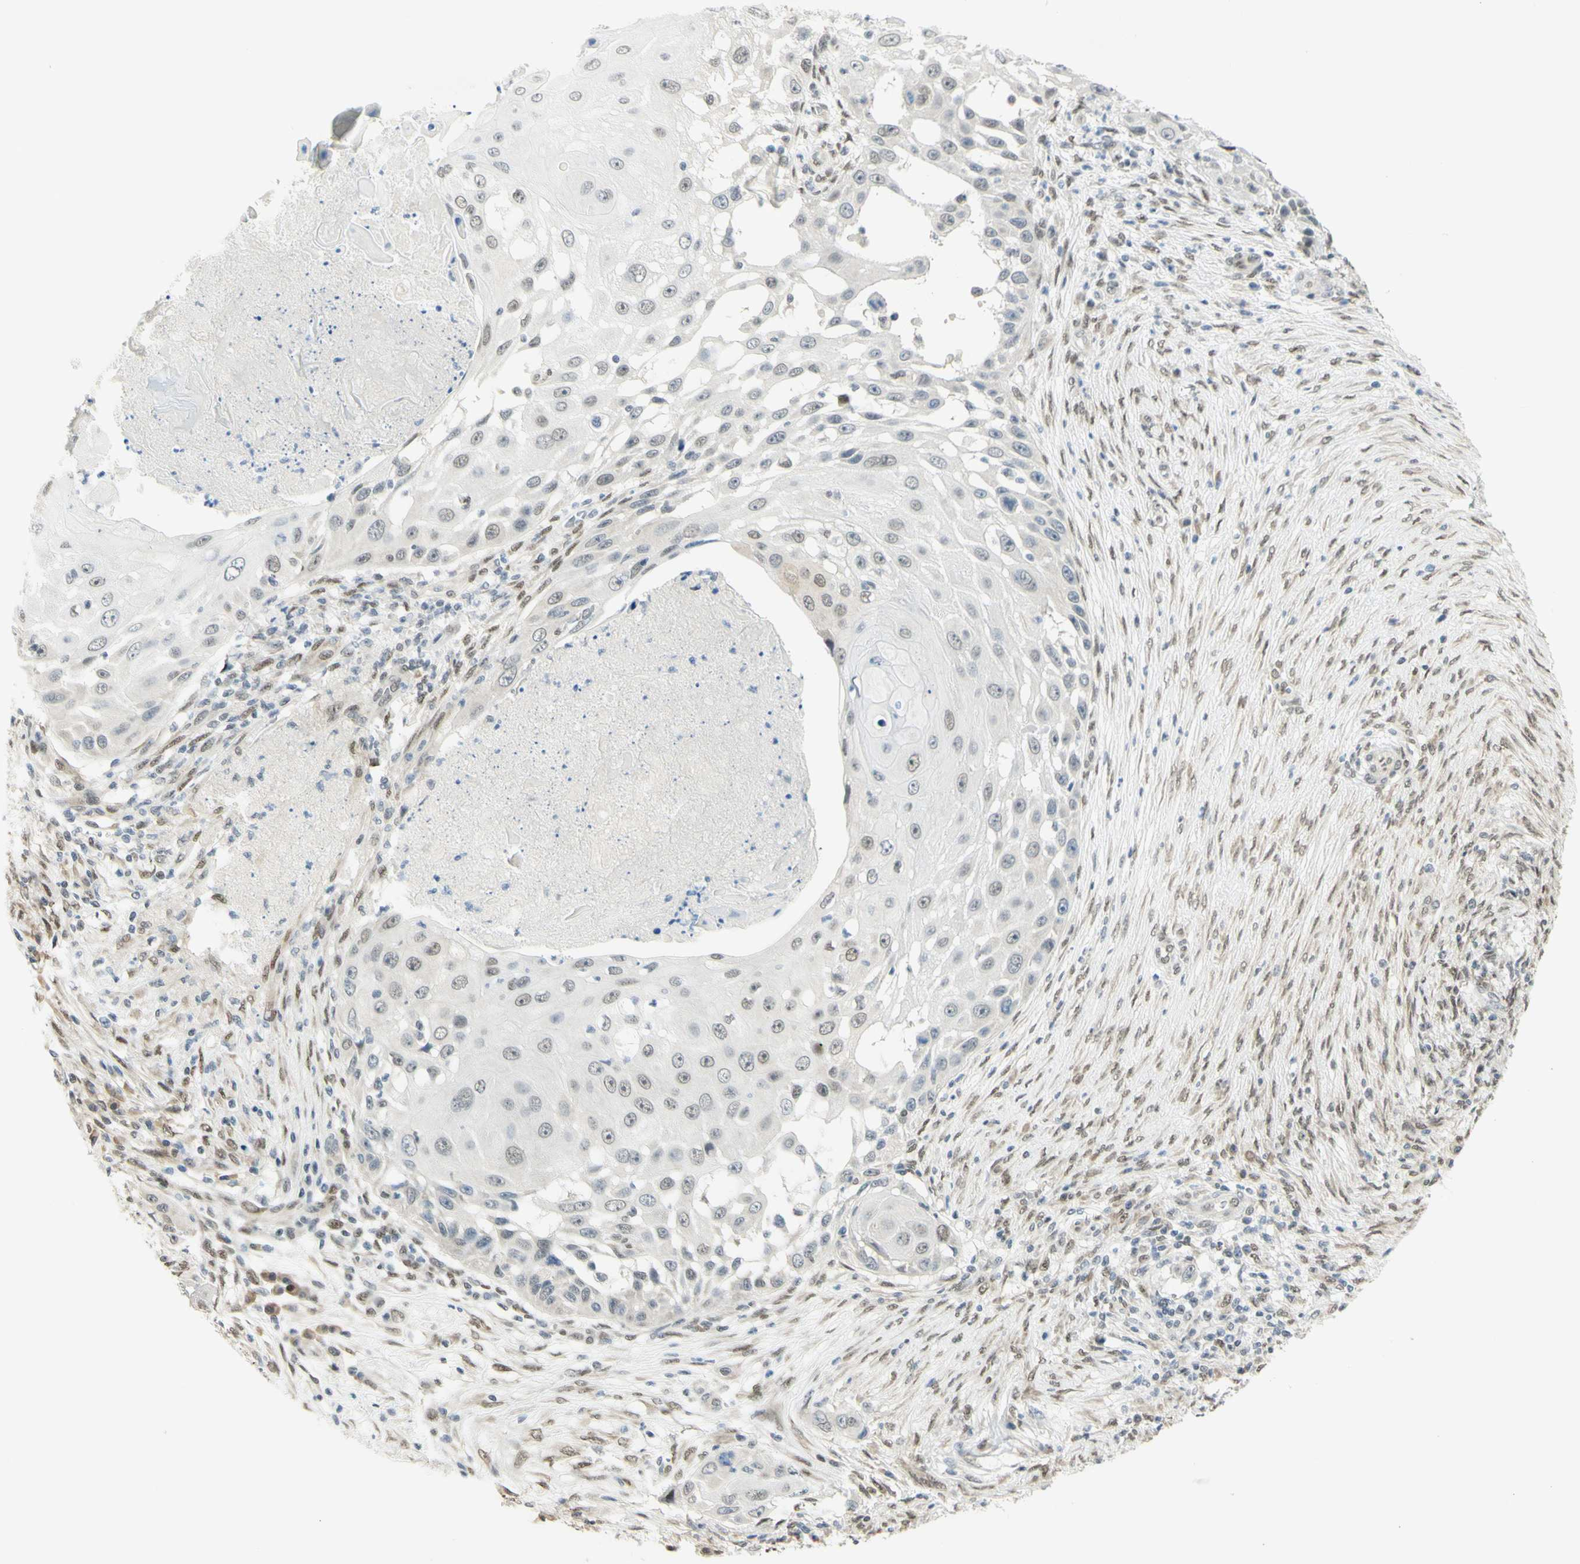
{"staining": {"intensity": "weak", "quantity": ">75%", "location": "nuclear"}, "tissue": "skin cancer", "cell_type": "Tumor cells", "image_type": "cancer", "snomed": [{"axis": "morphology", "description": "Squamous cell carcinoma, NOS"}, {"axis": "topography", "description": "Skin"}], "caption": "Tumor cells demonstrate weak nuclear positivity in approximately >75% of cells in skin squamous cell carcinoma.", "gene": "DDX1", "patient": {"sex": "female", "age": 44}}